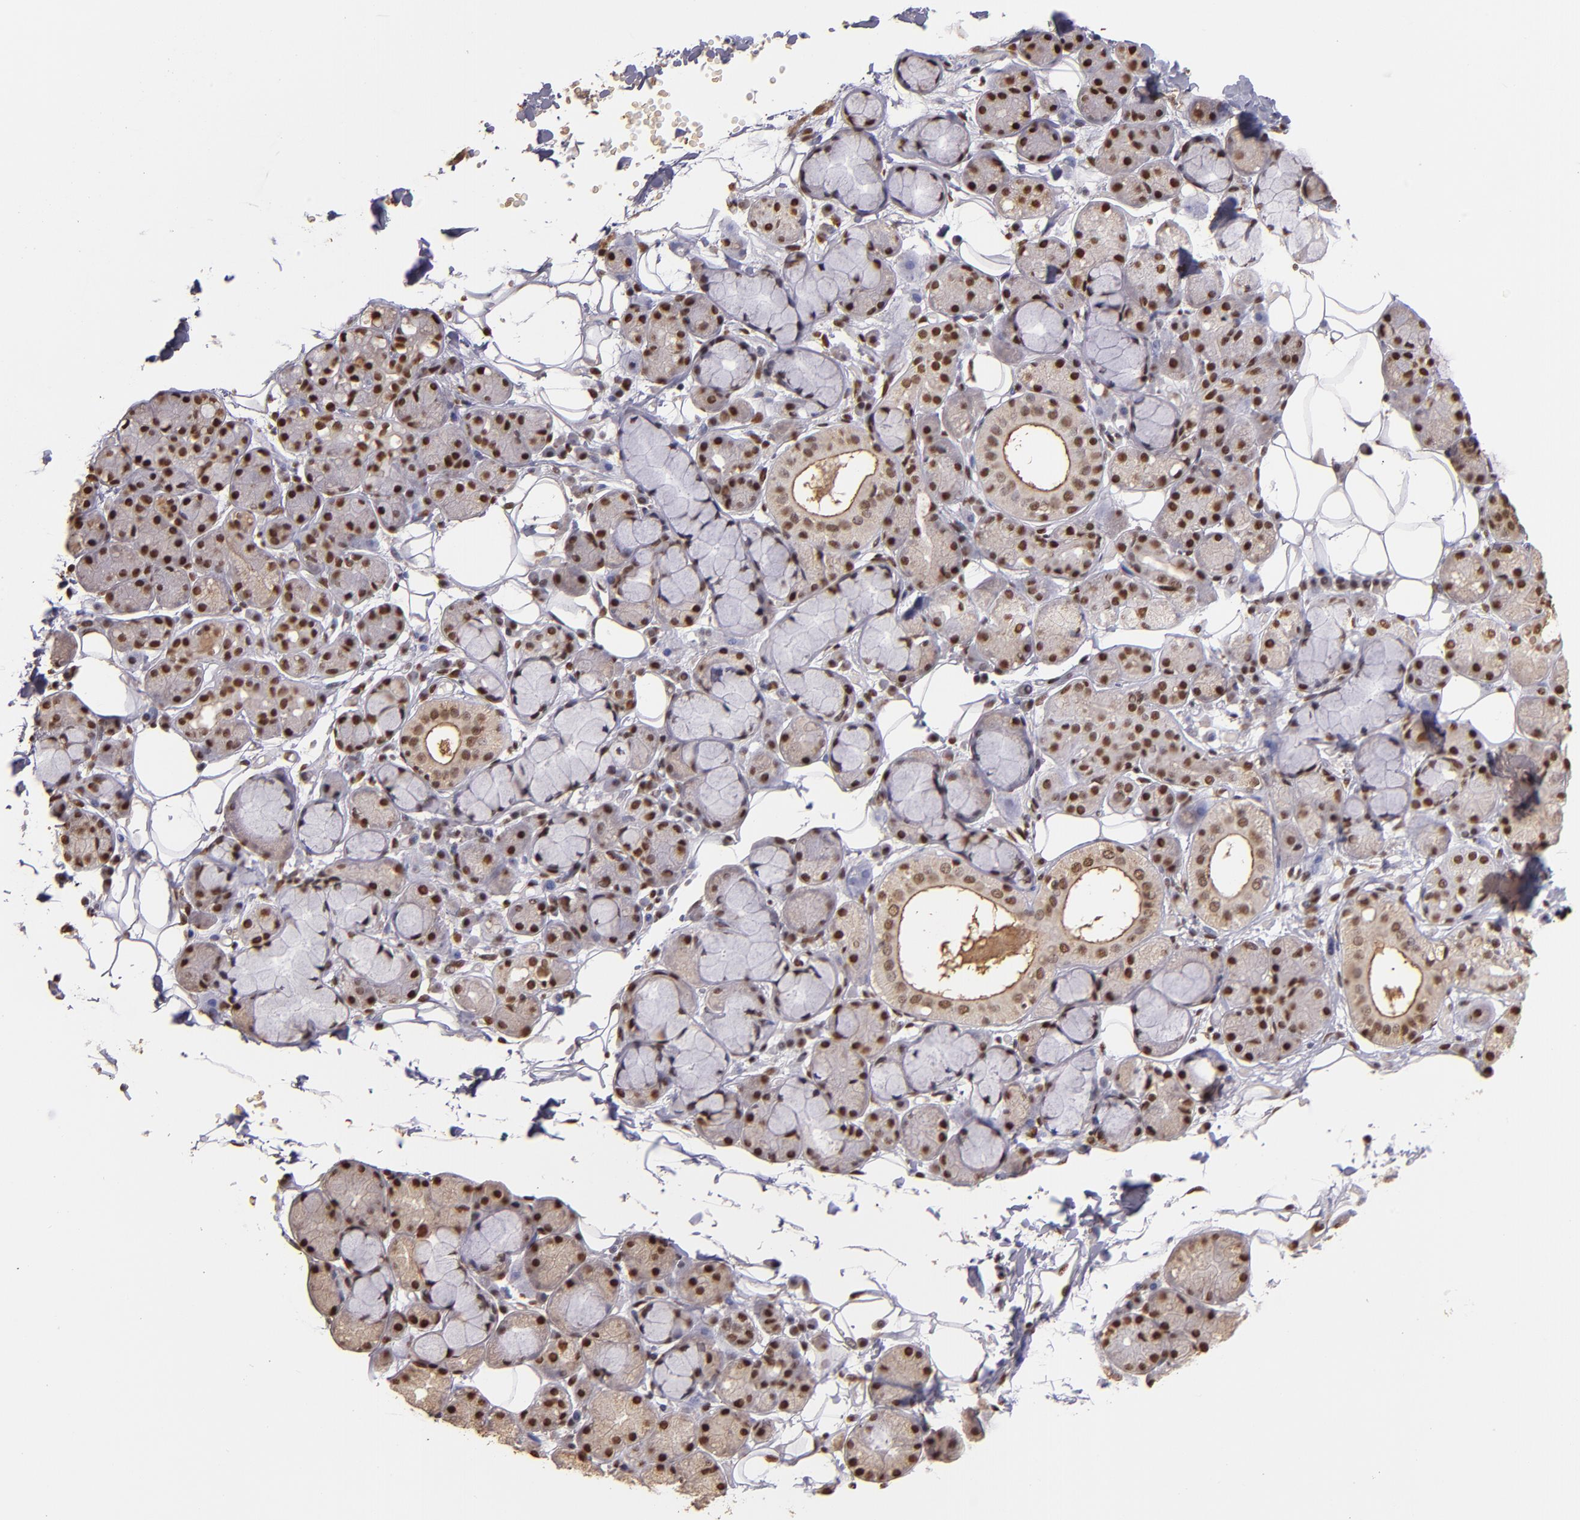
{"staining": {"intensity": "moderate", "quantity": ">75%", "location": "nuclear"}, "tissue": "salivary gland", "cell_type": "Glandular cells", "image_type": "normal", "snomed": [{"axis": "morphology", "description": "Normal tissue, NOS"}, {"axis": "topography", "description": "Skeletal muscle"}, {"axis": "topography", "description": "Oral tissue"}, {"axis": "topography", "description": "Salivary gland"}, {"axis": "topography", "description": "Peripheral nerve tissue"}], "caption": "Immunohistochemical staining of normal human salivary gland displays medium levels of moderate nuclear staining in approximately >75% of glandular cells.", "gene": "SP1", "patient": {"sex": "male", "age": 54}}